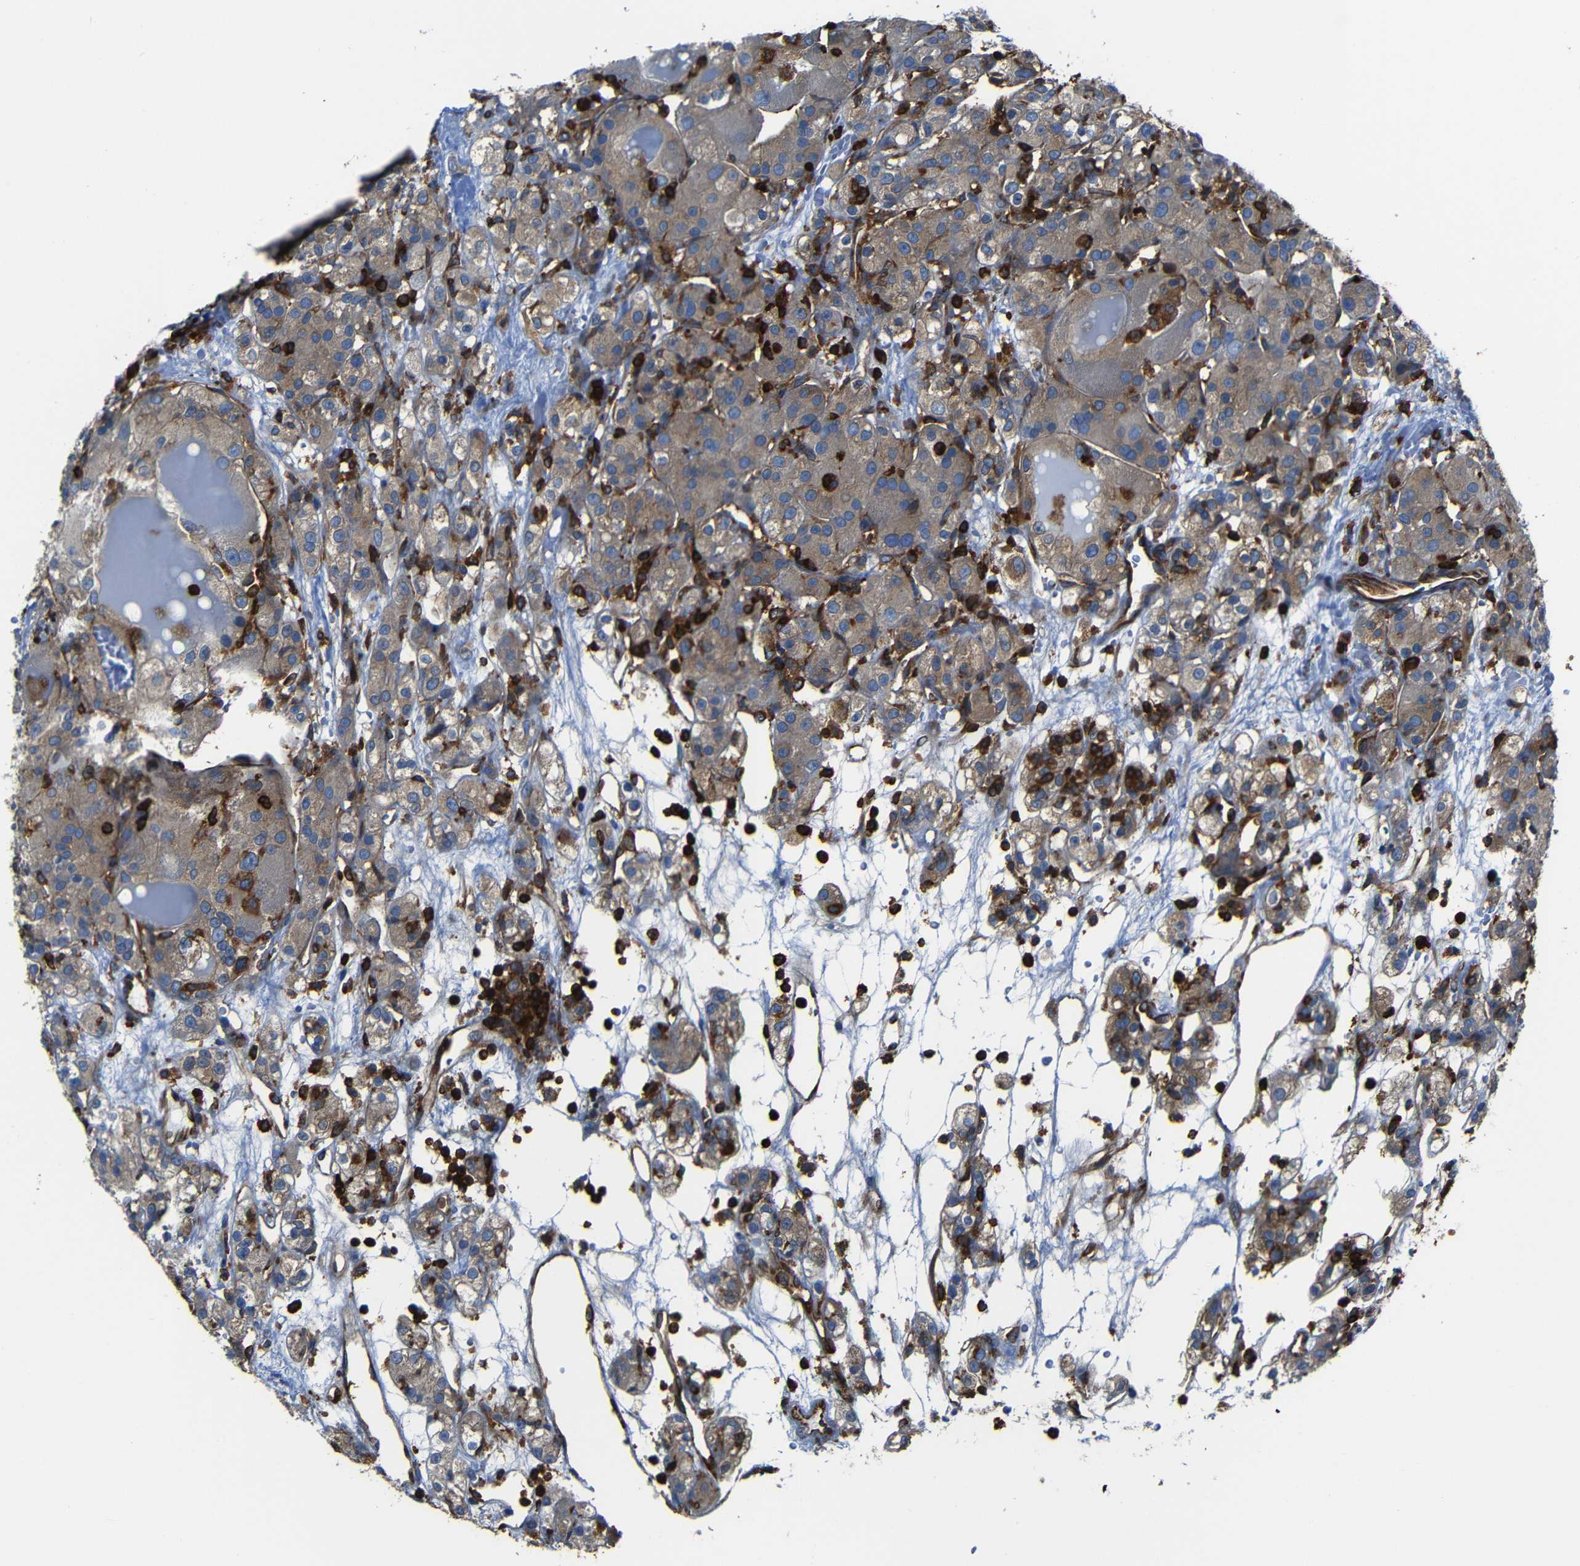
{"staining": {"intensity": "moderate", "quantity": ">75%", "location": "cytoplasmic/membranous"}, "tissue": "renal cancer", "cell_type": "Tumor cells", "image_type": "cancer", "snomed": [{"axis": "morphology", "description": "Normal tissue, NOS"}, {"axis": "morphology", "description": "Adenocarcinoma, NOS"}, {"axis": "topography", "description": "Kidney"}], "caption": "Immunohistochemistry (IHC) staining of renal cancer (adenocarcinoma), which exhibits medium levels of moderate cytoplasmic/membranous staining in about >75% of tumor cells indicating moderate cytoplasmic/membranous protein staining. The staining was performed using DAB (brown) for protein detection and nuclei were counterstained in hematoxylin (blue).", "gene": "ARHGEF1", "patient": {"sex": "male", "age": 61}}